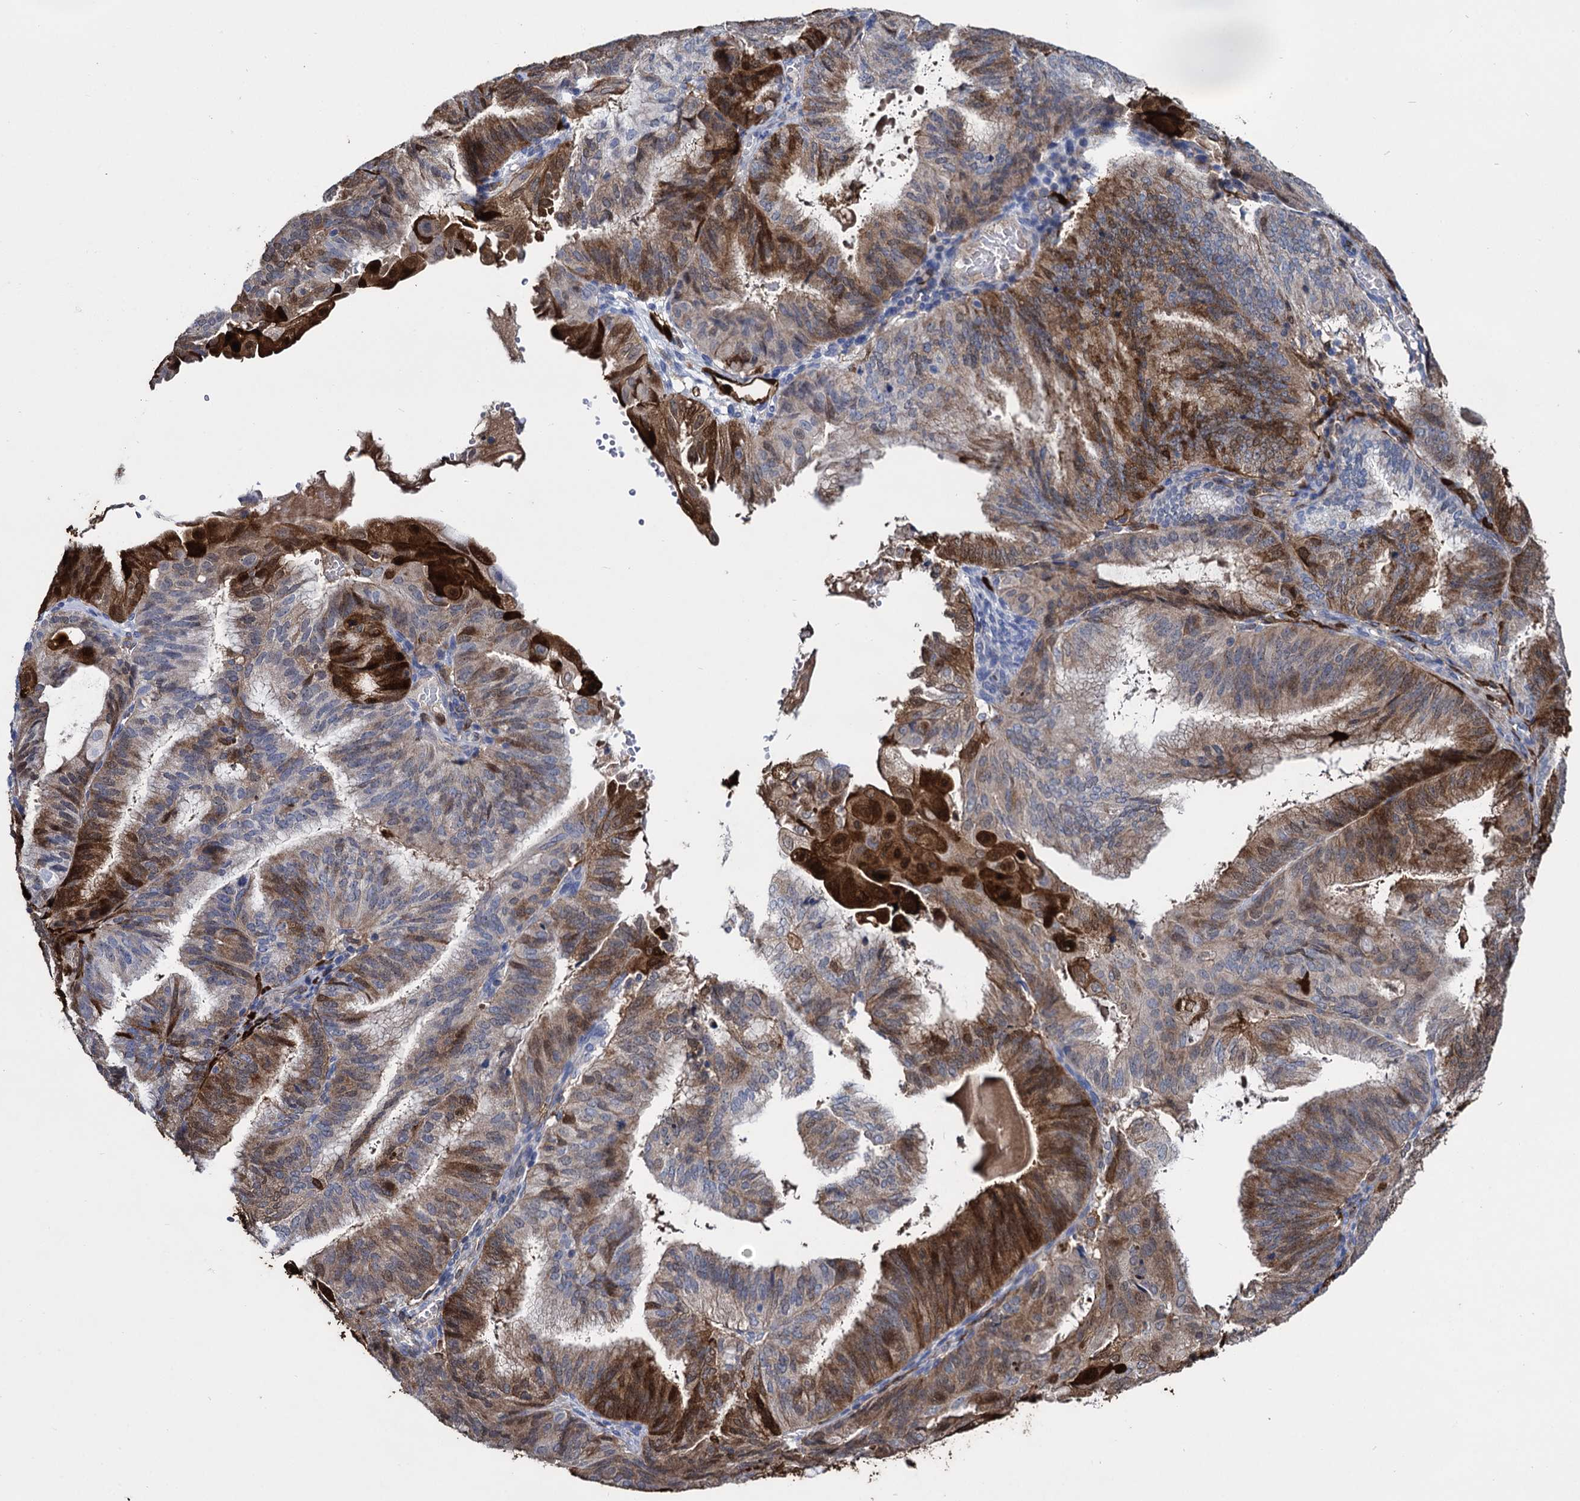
{"staining": {"intensity": "moderate", "quantity": "25%-75%", "location": "cytoplasmic/membranous"}, "tissue": "endometrial cancer", "cell_type": "Tumor cells", "image_type": "cancer", "snomed": [{"axis": "morphology", "description": "Adenocarcinoma, NOS"}, {"axis": "topography", "description": "Endometrium"}], "caption": "Immunohistochemical staining of endometrial cancer reveals moderate cytoplasmic/membranous protein expression in approximately 25%-75% of tumor cells.", "gene": "FABP5", "patient": {"sex": "female", "age": 49}}